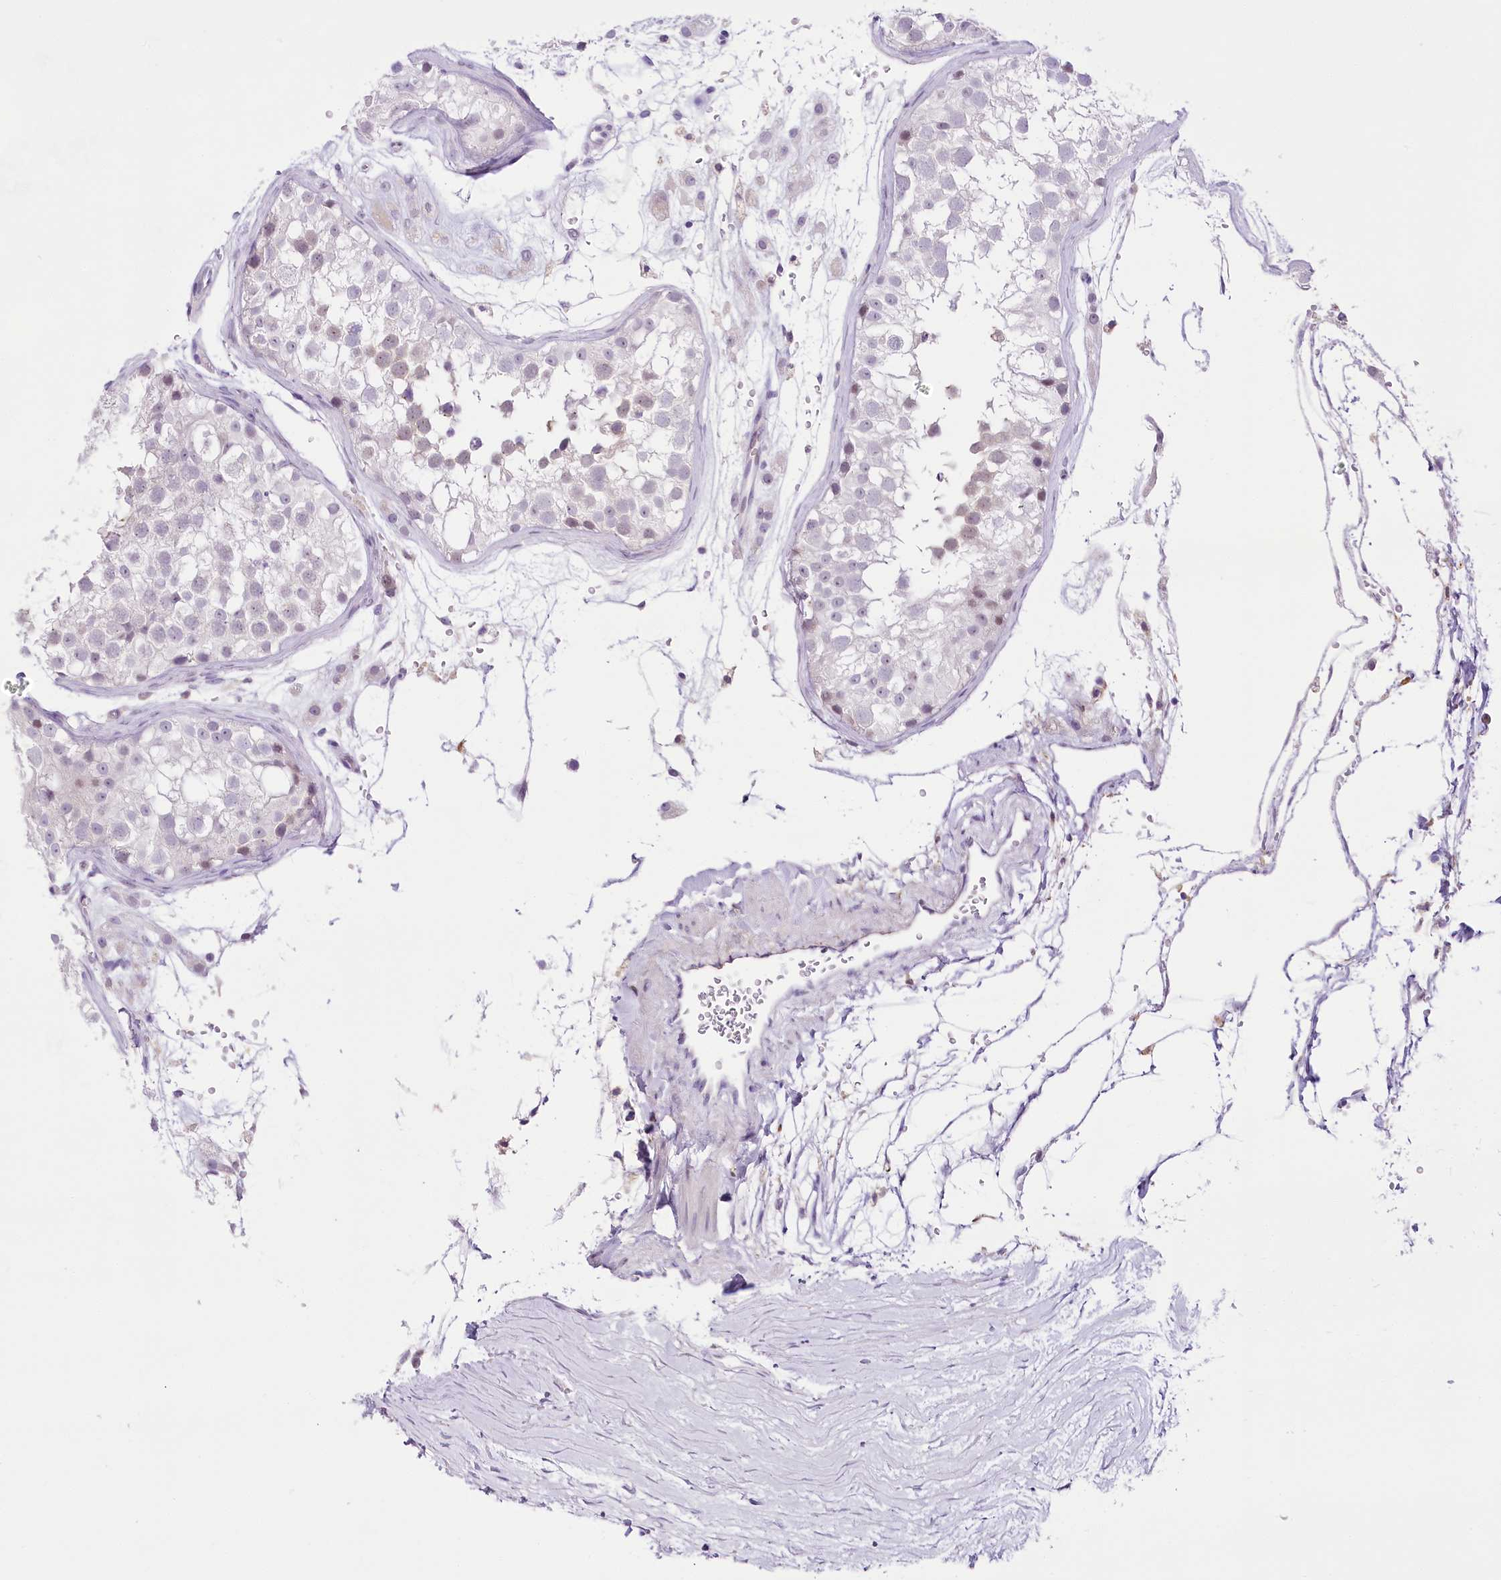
{"staining": {"intensity": "weak", "quantity": "<25%", "location": "nuclear"}, "tissue": "testis", "cell_type": "Cells in seminiferous ducts", "image_type": "normal", "snomed": [{"axis": "morphology", "description": "Normal tissue, NOS"}, {"axis": "morphology", "description": "Adenocarcinoma, metastatic, NOS"}, {"axis": "topography", "description": "Testis"}], "caption": "Cells in seminiferous ducts show no significant protein positivity in benign testis. (Stains: DAB immunohistochemistry with hematoxylin counter stain, Microscopy: brightfield microscopy at high magnification).", "gene": "CCDC30", "patient": {"sex": "male", "age": 26}}